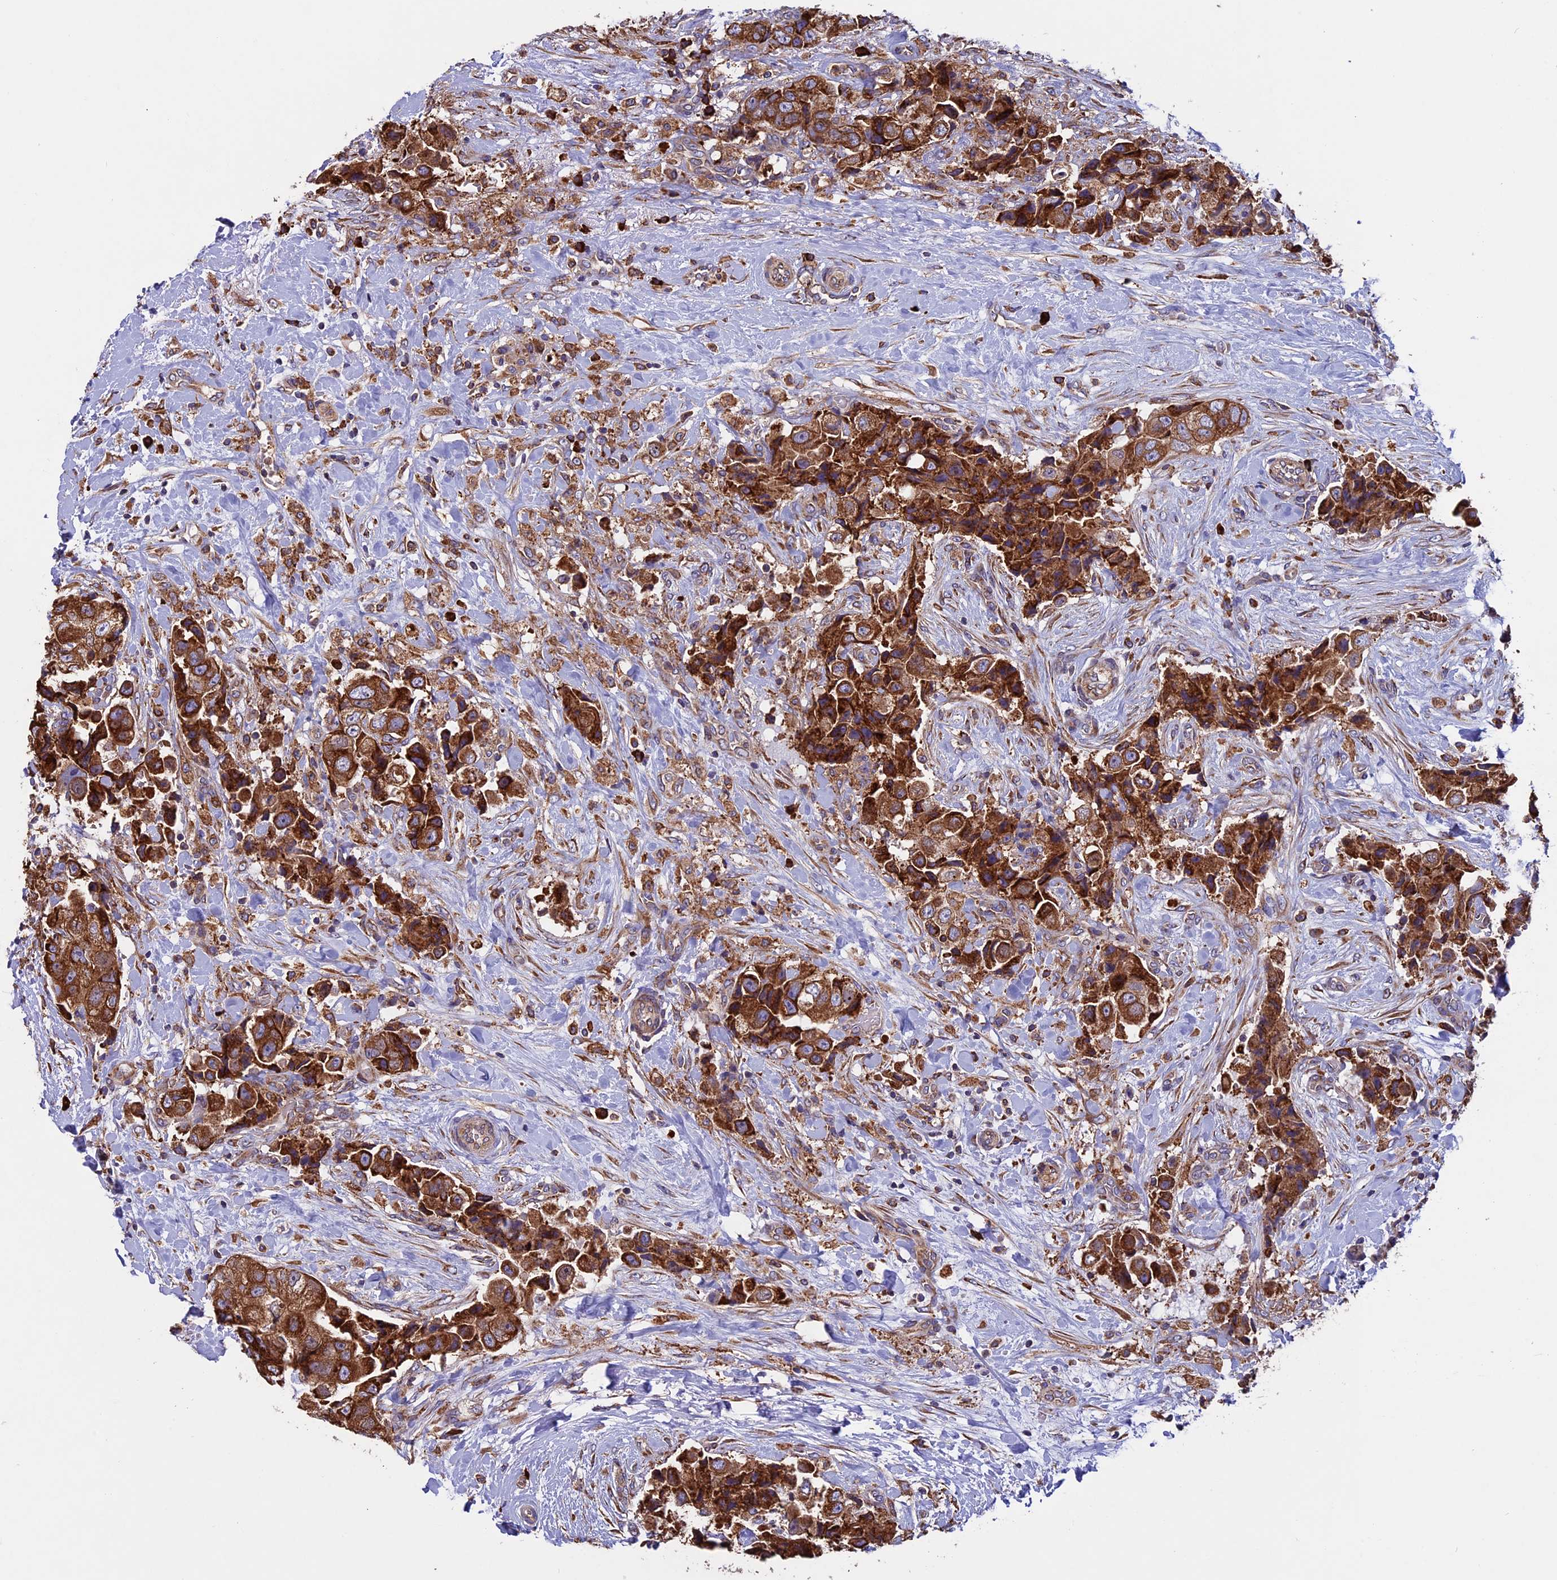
{"staining": {"intensity": "strong", "quantity": ">75%", "location": "cytoplasmic/membranous"}, "tissue": "breast cancer", "cell_type": "Tumor cells", "image_type": "cancer", "snomed": [{"axis": "morphology", "description": "Normal tissue, NOS"}, {"axis": "morphology", "description": "Duct carcinoma"}, {"axis": "topography", "description": "Breast"}], "caption": "Immunohistochemistry (IHC) micrograph of human breast infiltrating ductal carcinoma stained for a protein (brown), which reveals high levels of strong cytoplasmic/membranous staining in approximately >75% of tumor cells.", "gene": "BTBD3", "patient": {"sex": "female", "age": 62}}